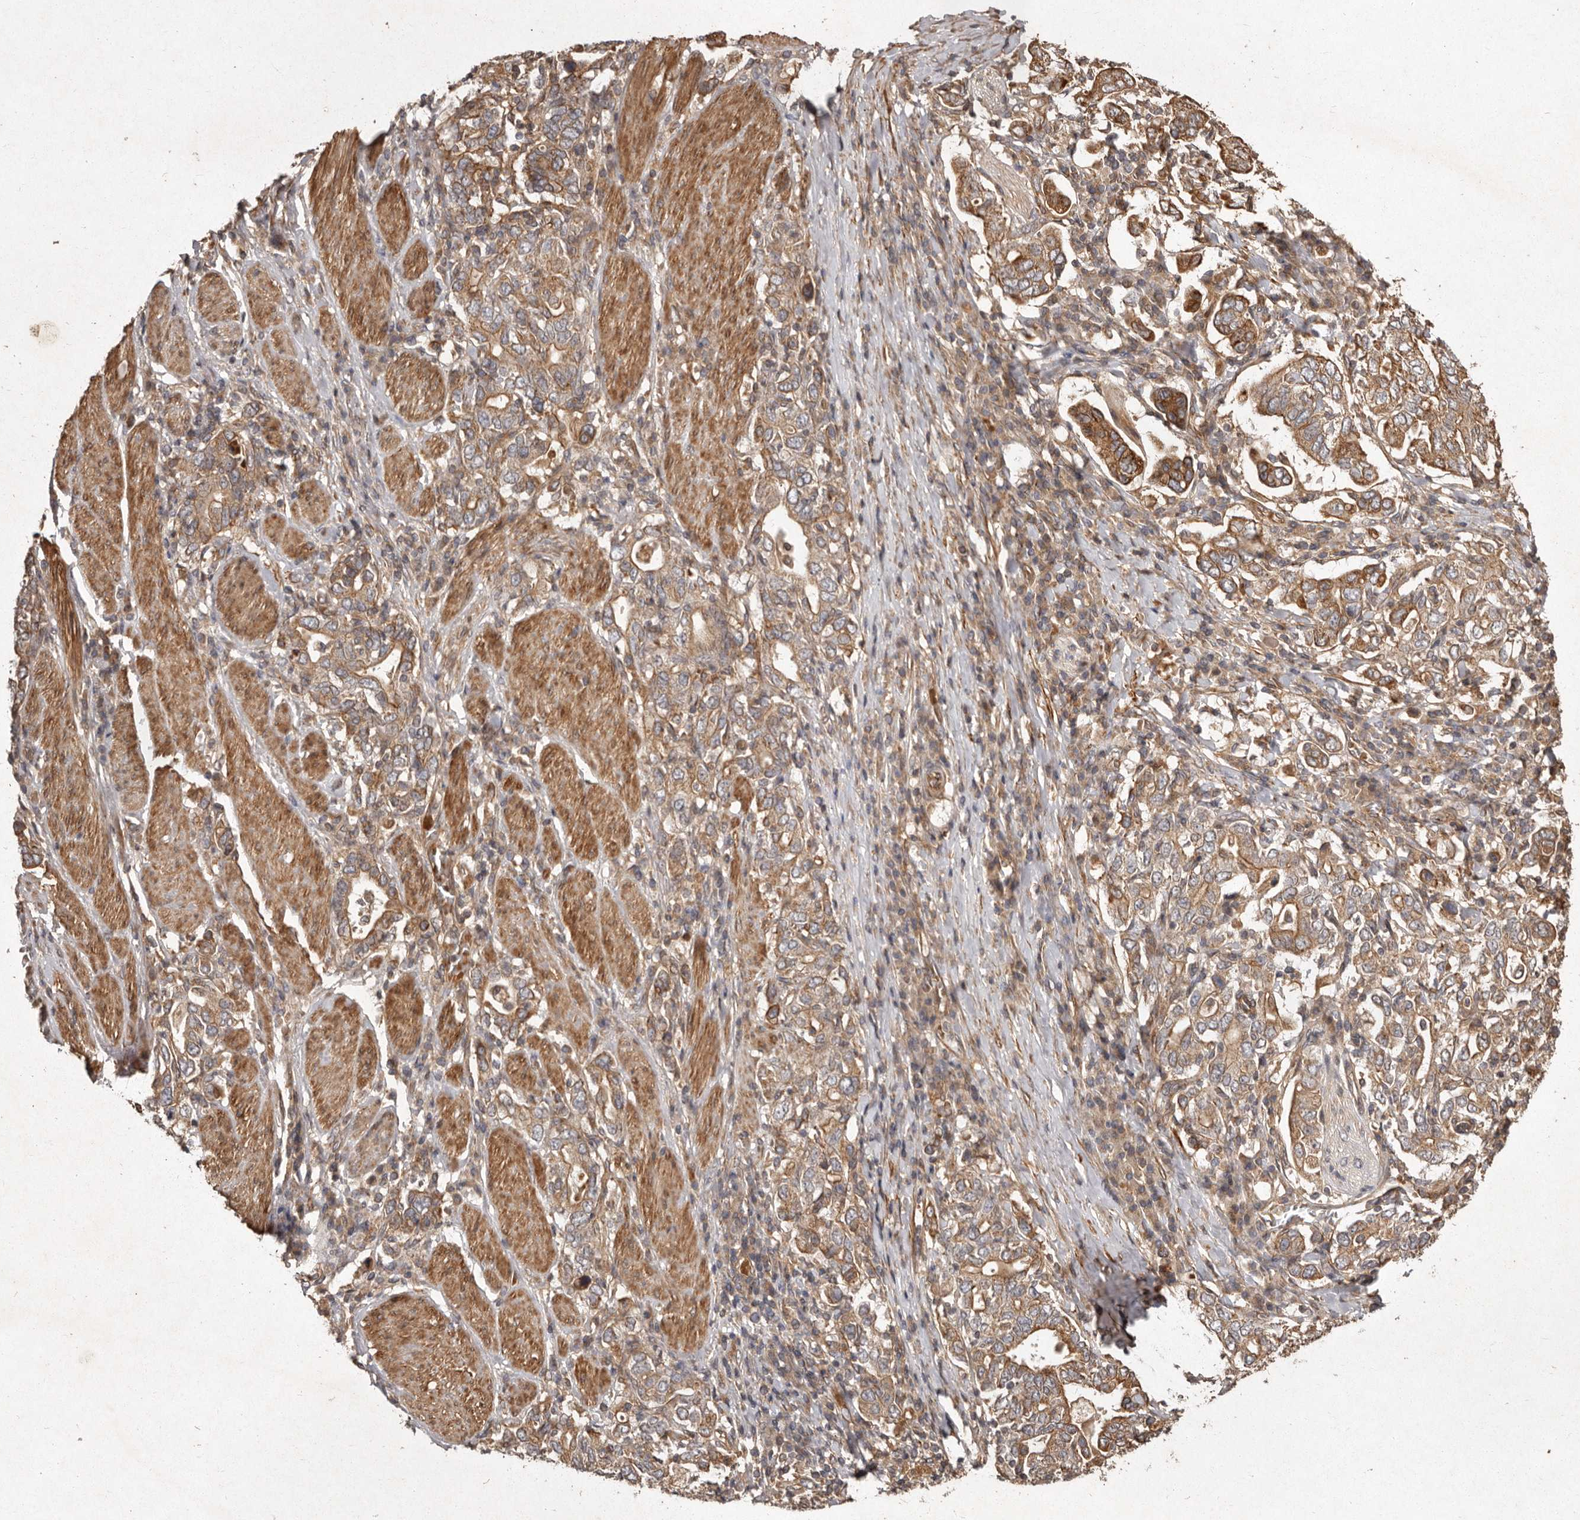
{"staining": {"intensity": "moderate", "quantity": ">75%", "location": "cytoplasmic/membranous"}, "tissue": "stomach cancer", "cell_type": "Tumor cells", "image_type": "cancer", "snomed": [{"axis": "morphology", "description": "Adenocarcinoma, NOS"}, {"axis": "topography", "description": "Stomach, upper"}], "caption": "High-power microscopy captured an immunohistochemistry (IHC) photomicrograph of stomach adenocarcinoma, revealing moderate cytoplasmic/membranous expression in about >75% of tumor cells. The staining was performed using DAB, with brown indicating positive protein expression. Nuclei are stained blue with hematoxylin.", "gene": "SEMA3A", "patient": {"sex": "male", "age": 62}}